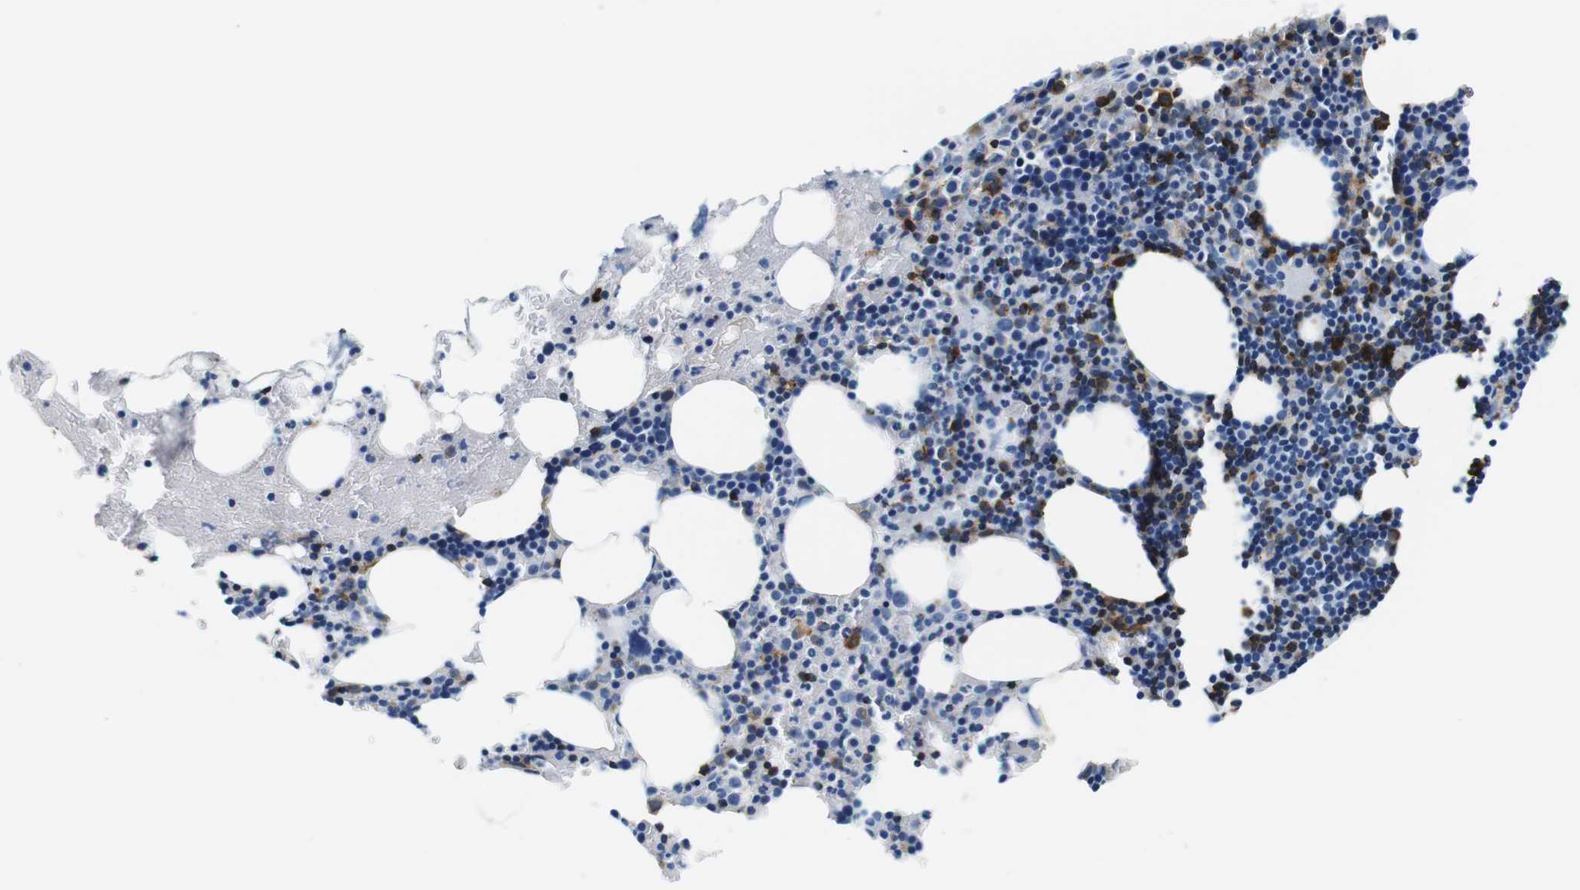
{"staining": {"intensity": "strong", "quantity": "<25%", "location": "cytoplasmic/membranous"}, "tissue": "bone marrow", "cell_type": "Hematopoietic cells", "image_type": "normal", "snomed": [{"axis": "morphology", "description": "Normal tissue, NOS"}, {"axis": "topography", "description": "Bone marrow"}], "caption": "The immunohistochemical stain shows strong cytoplasmic/membranous staining in hematopoietic cells of normal bone marrow.", "gene": "HLA", "patient": {"sex": "female", "age": 66}}